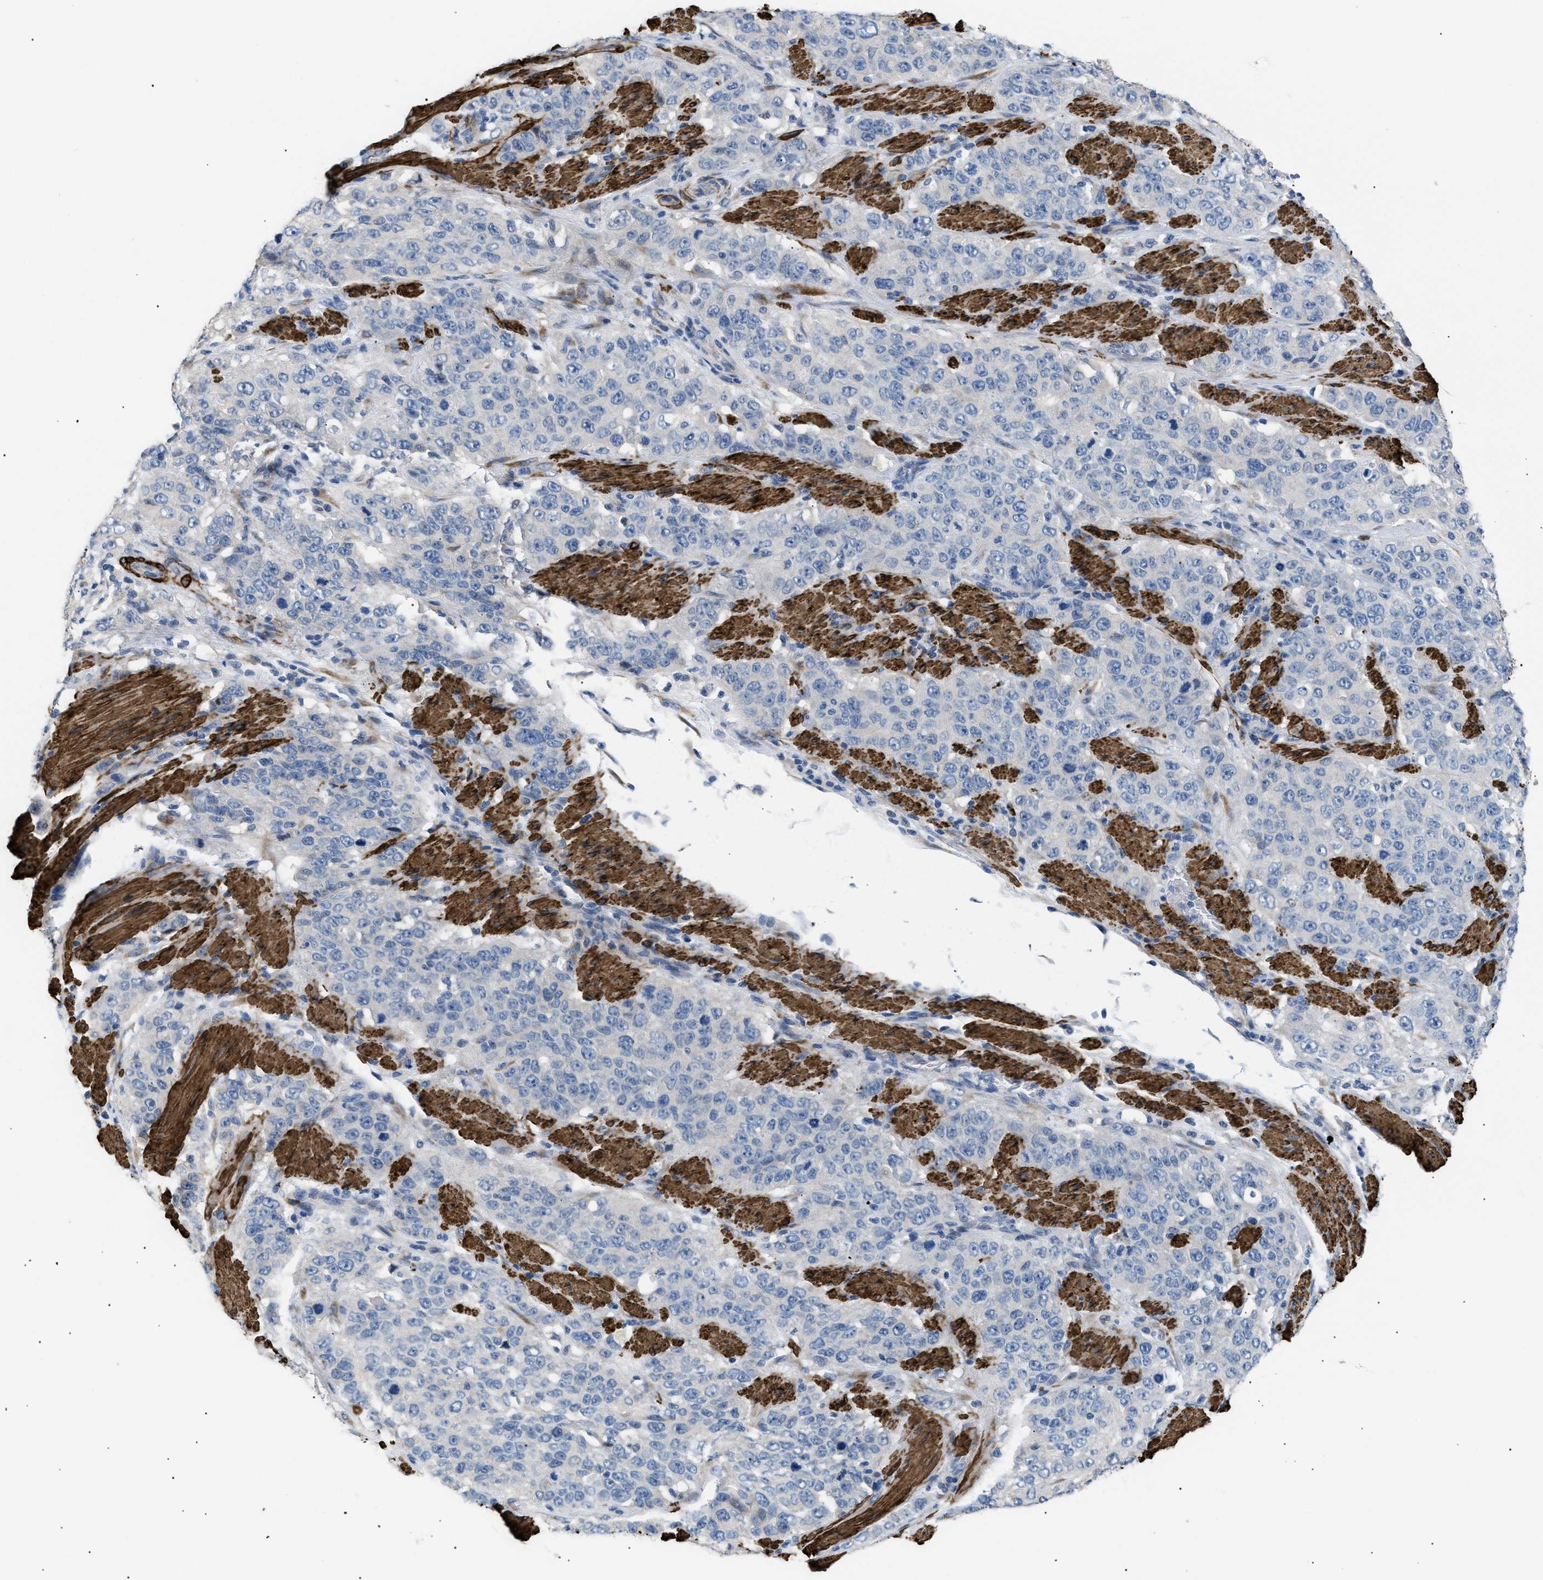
{"staining": {"intensity": "negative", "quantity": "none", "location": "none"}, "tissue": "stomach cancer", "cell_type": "Tumor cells", "image_type": "cancer", "snomed": [{"axis": "morphology", "description": "Adenocarcinoma, NOS"}, {"axis": "topography", "description": "Stomach"}], "caption": "DAB (3,3'-diaminobenzidine) immunohistochemical staining of stomach adenocarcinoma shows no significant expression in tumor cells. The staining was performed using DAB (3,3'-diaminobenzidine) to visualize the protein expression in brown, while the nuclei were stained in blue with hematoxylin (Magnification: 20x).", "gene": "ICA1", "patient": {"sex": "male", "age": 48}}